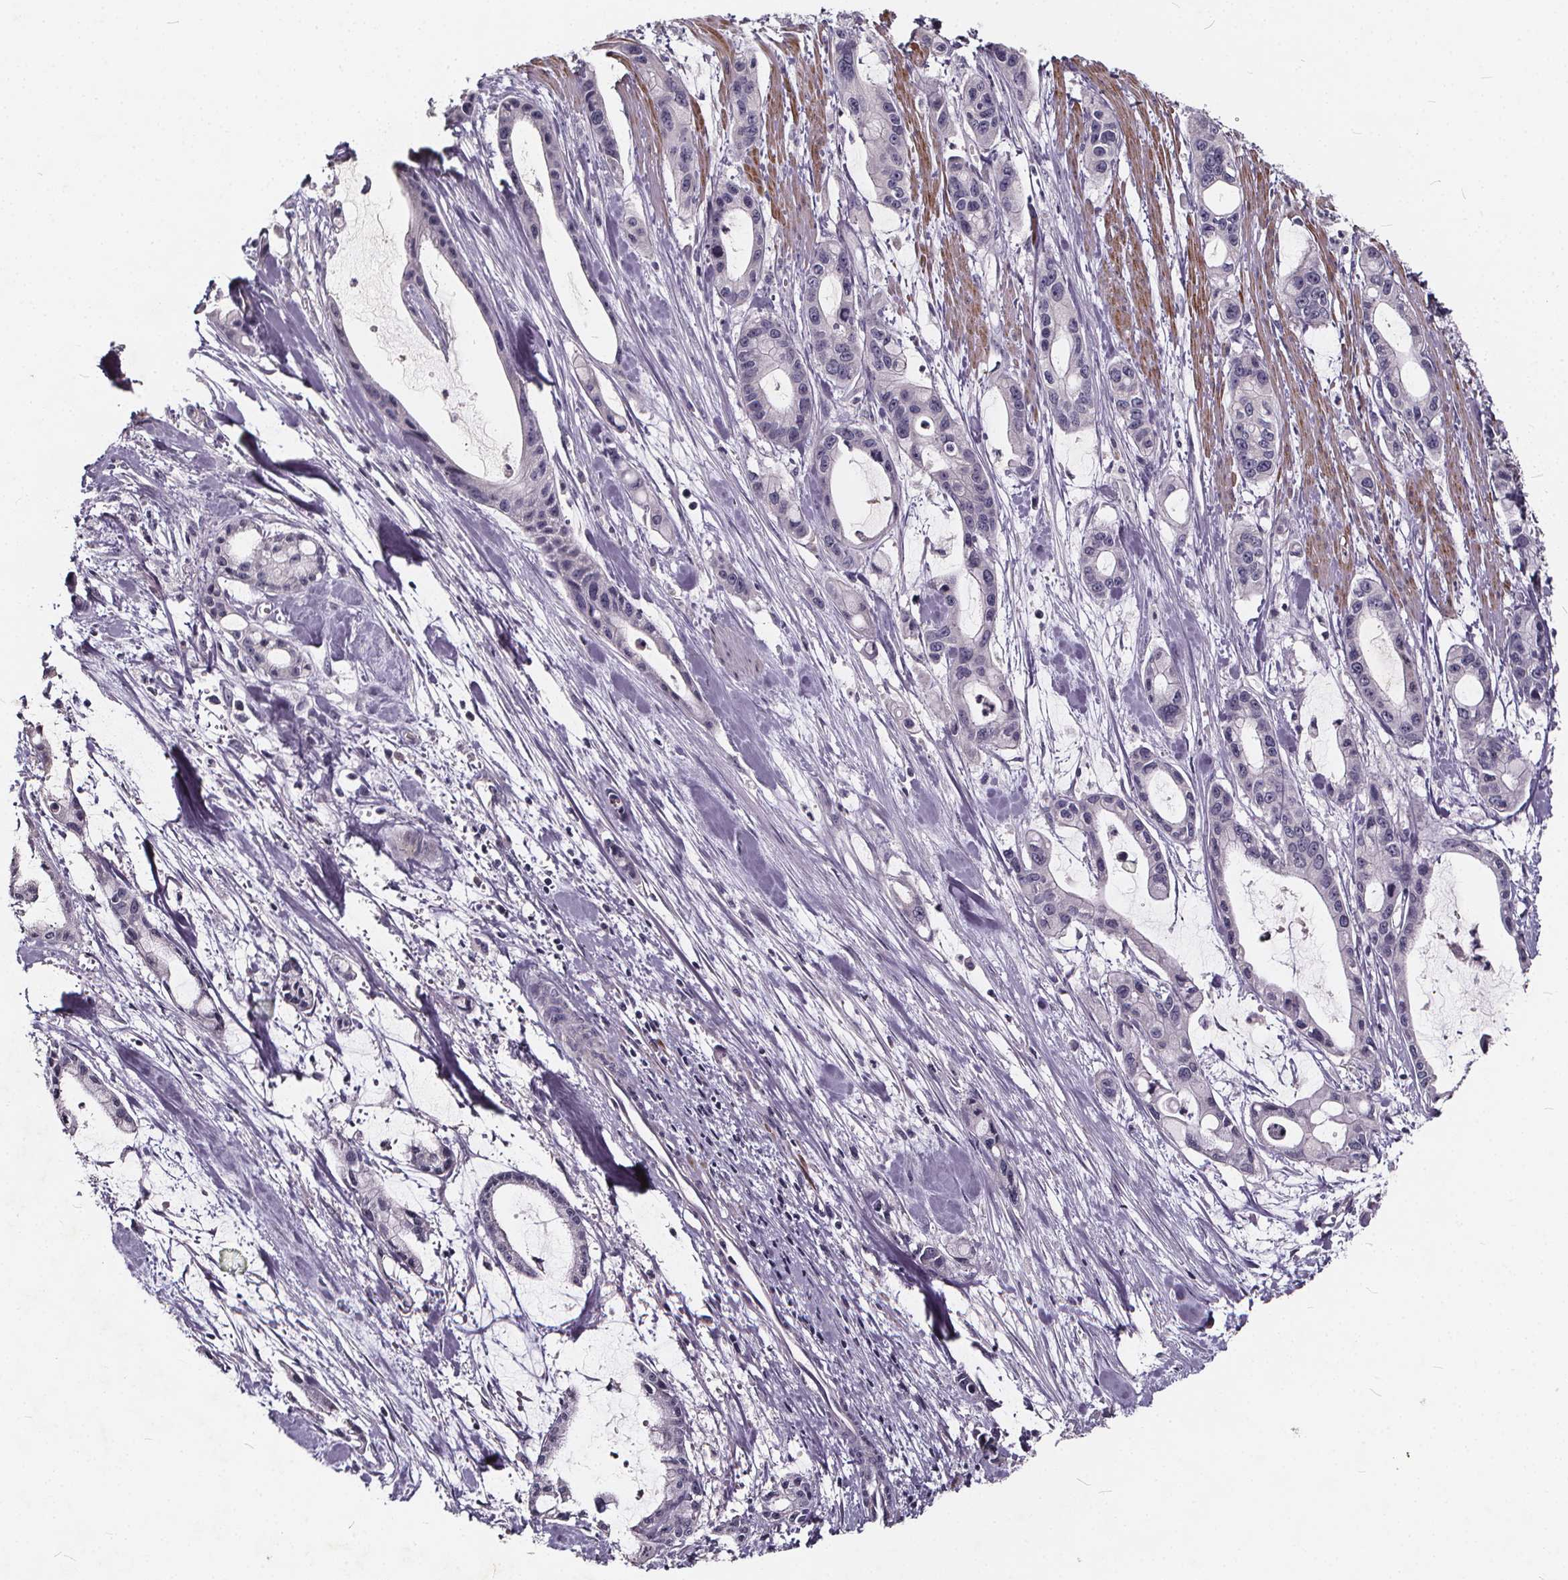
{"staining": {"intensity": "negative", "quantity": "none", "location": "none"}, "tissue": "pancreatic cancer", "cell_type": "Tumor cells", "image_type": "cancer", "snomed": [{"axis": "morphology", "description": "Adenocarcinoma, NOS"}, {"axis": "topography", "description": "Pancreas"}], "caption": "Tumor cells show no significant staining in pancreatic cancer.", "gene": "TSPAN14", "patient": {"sex": "male", "age": 48}}